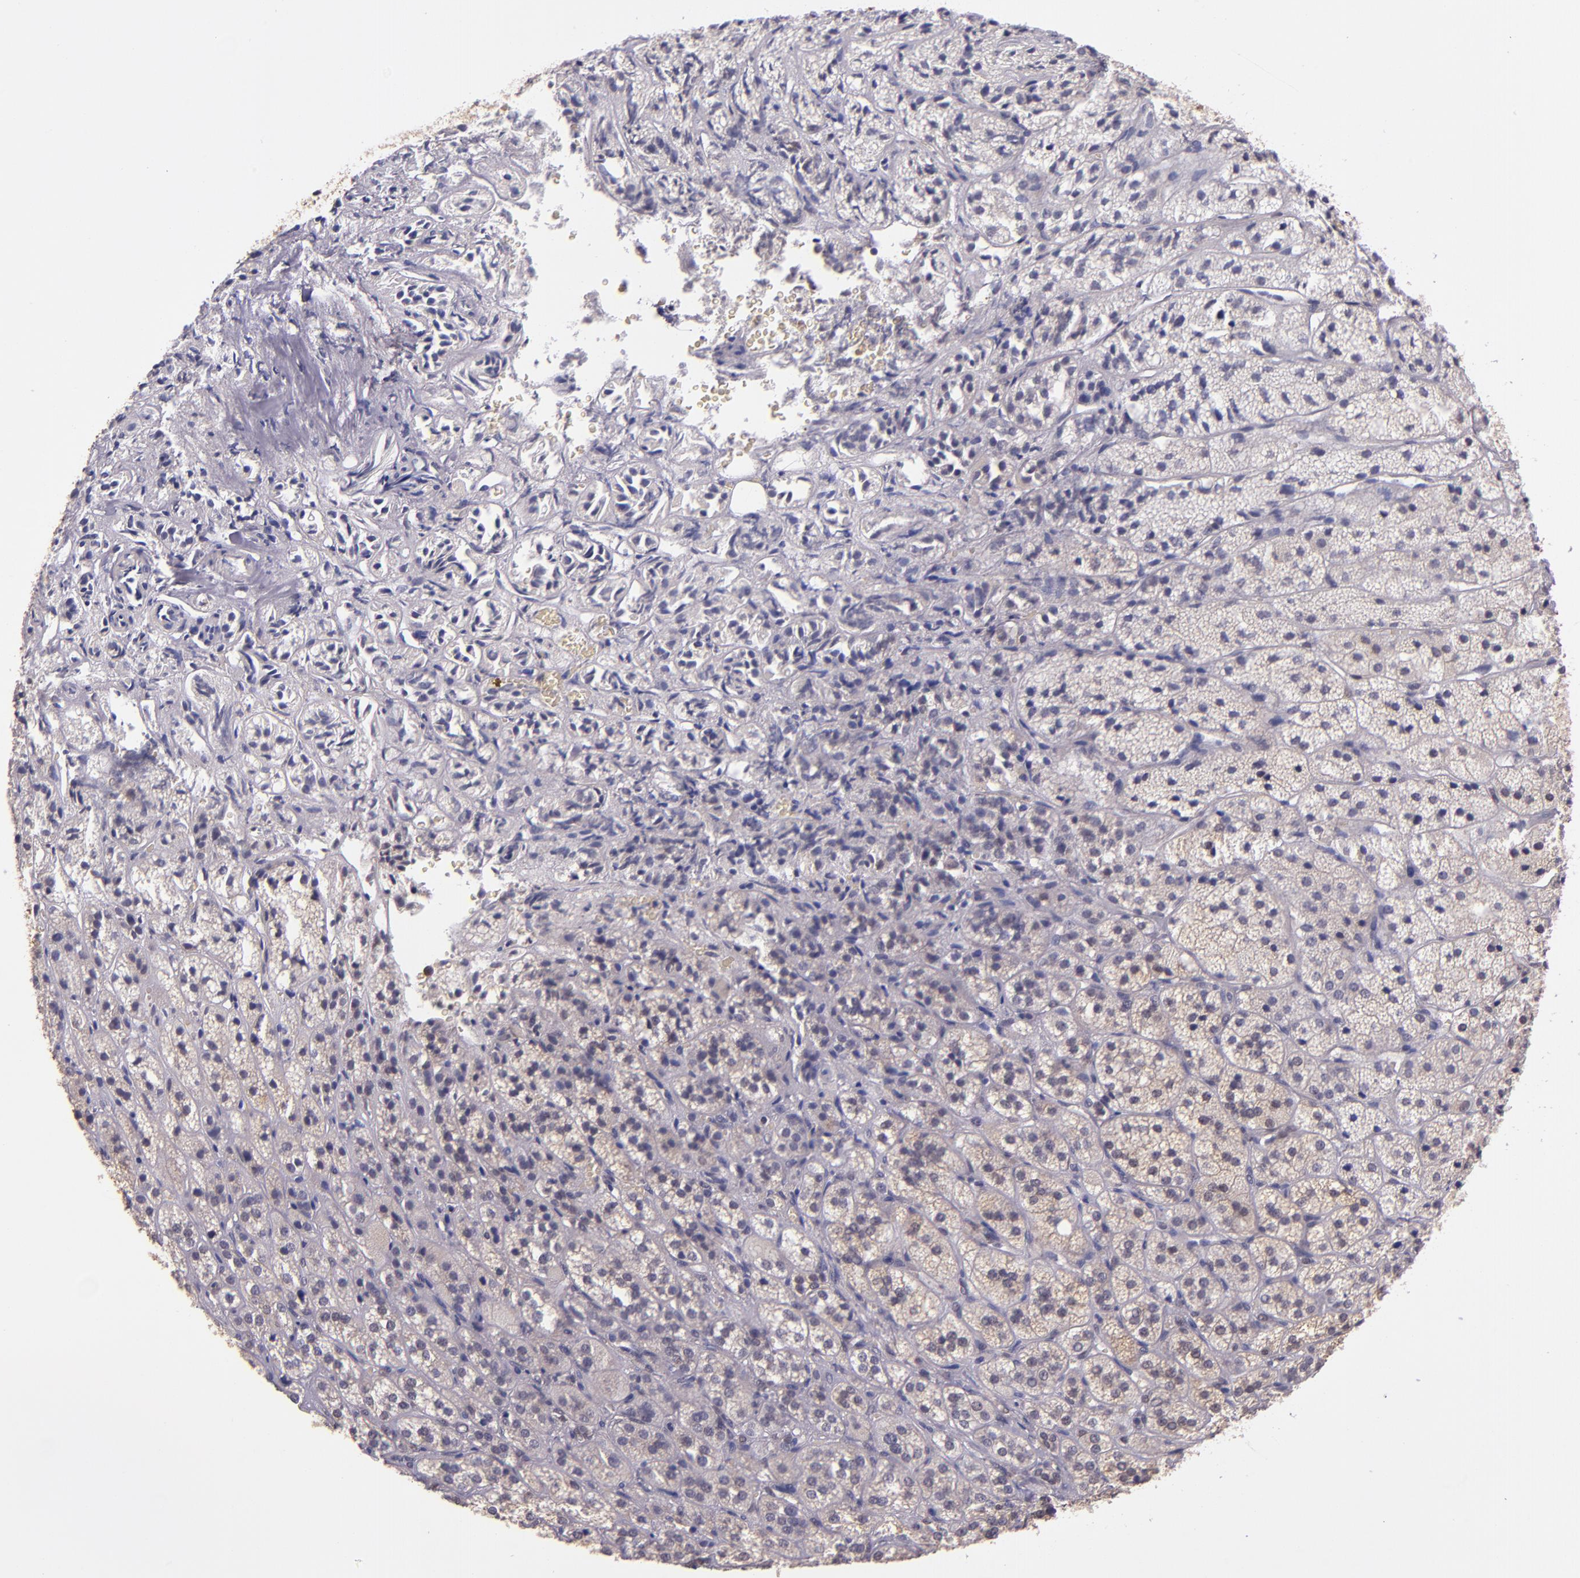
{"staining": {"intensity": "moderate", "quantity": ">75%", "location": "cytoplasmic/membranous,nuclear"}, "tissue": "adrenal gland", "cell_type": "Glandular cells", "image_type": "normal", "snomed": [{"axis": "morphology", "description": "Normal tissue, NOS"}, {"axis": "topography", "description": "Adrenal gland"}], "caption": "Brown immunohistochemical staining in unremarkable adrenal gland exhibits moderate cytoplasmic/membranous,nuclear expression in about >75% of glandular cells. Immunohistochemistry stains the protein in brown and the nuclei are stained blue.", "gene": "STAT6", "patient": {"sex": "female", "age": 71}}